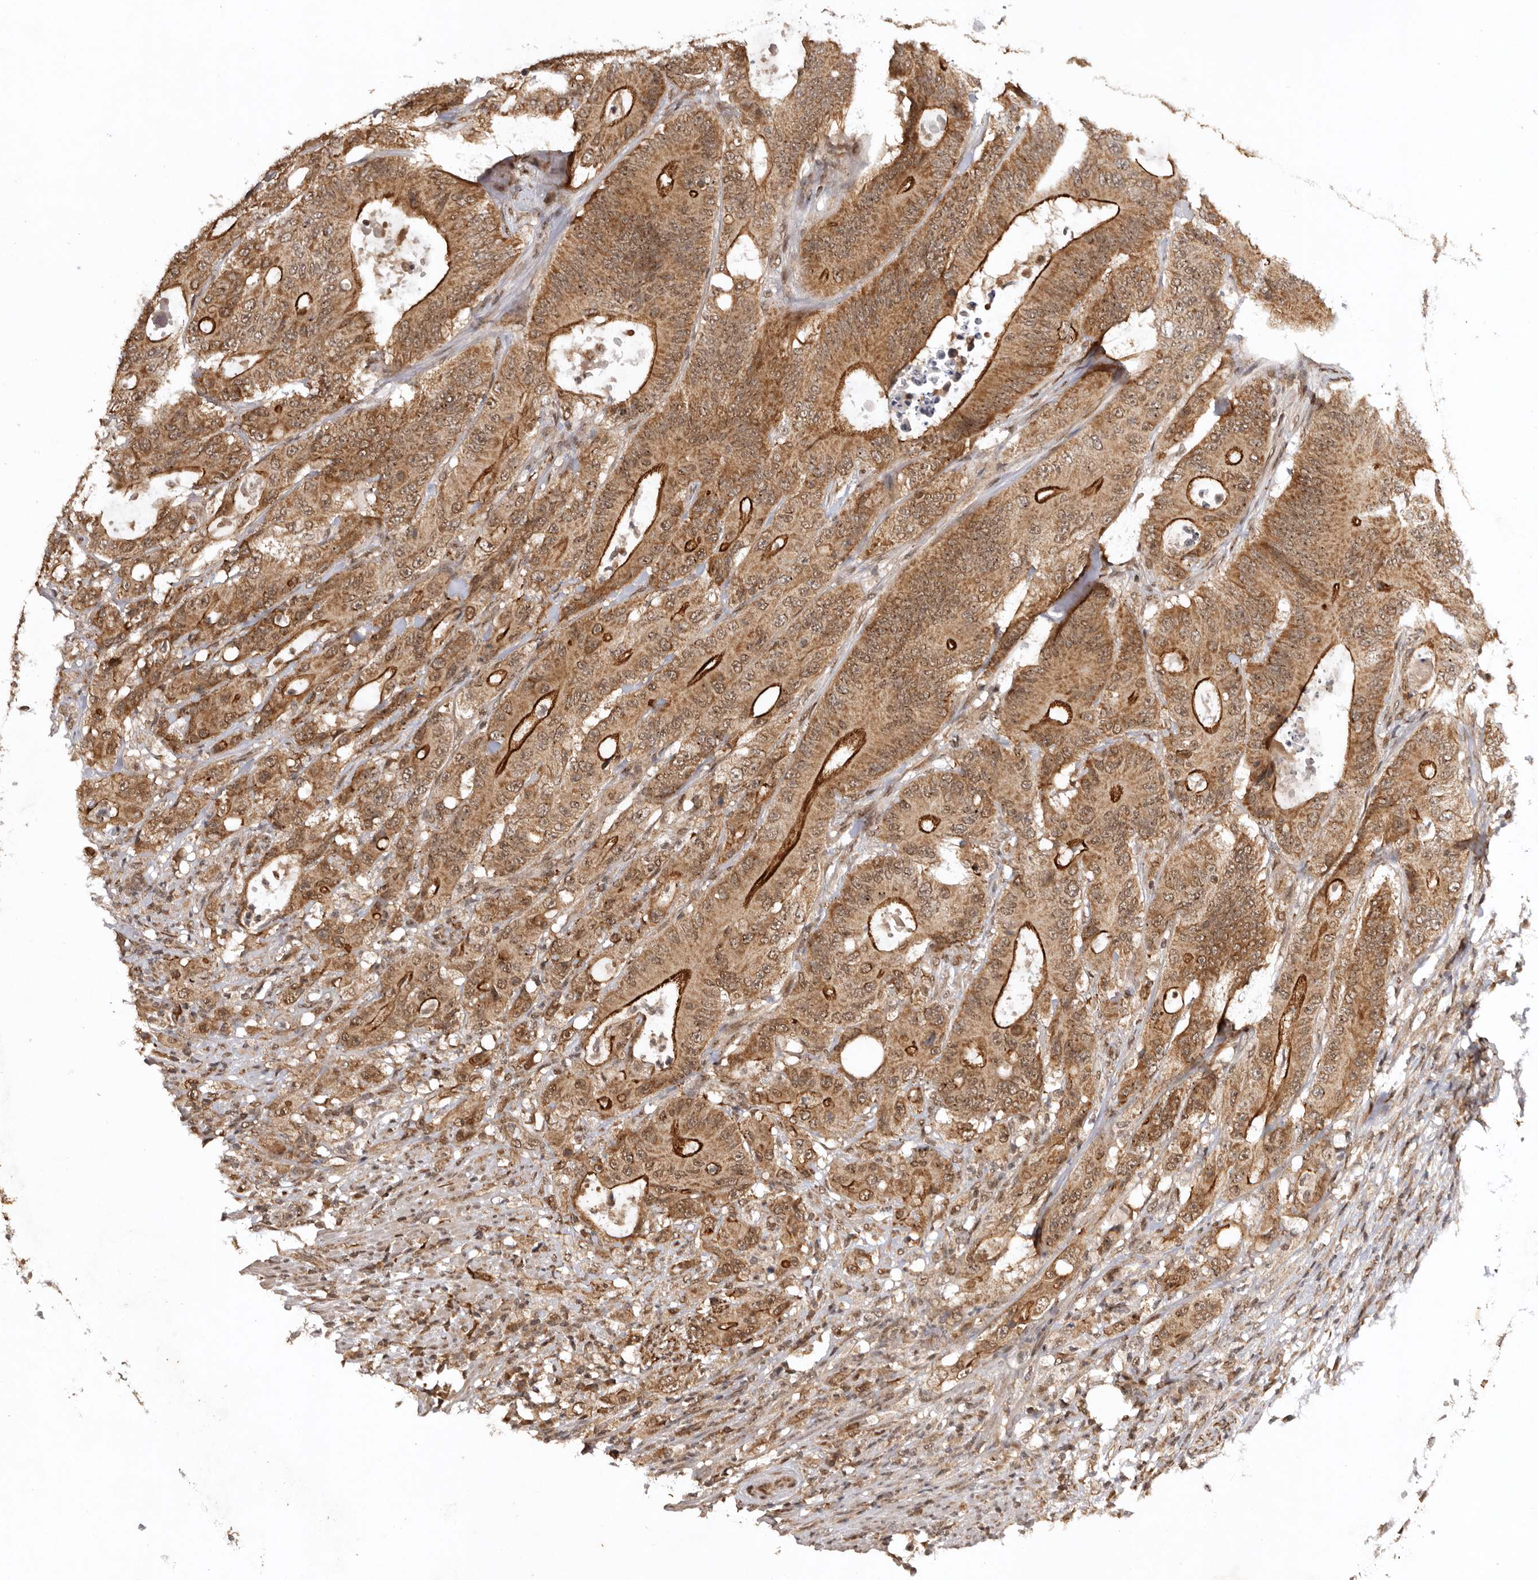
{"staining": {"intensity": "moderate", "quantity": ">75%", "location": "cytoplasmic/membranous,nuclear"}, "tissue": "colorectal cancer", "cell_type": "Tumor cells", "image_type": "cancer", "snomed": [{"axis": "morphology", "description": "Adenocarcinoma, NOS"}, {"axis": "topography", "description": "Colon"}], "caption": "Protein expression analysis of human adenocarcinoma (colorectal) reveals moderate cytoplasmic/membranous and nuclear staining in about >75% of tumor cells. (DAB IHC with brightfield microscopy, high magnification).", "gene": "TARS2", "patient": {"sex": "male", "age": 83}}